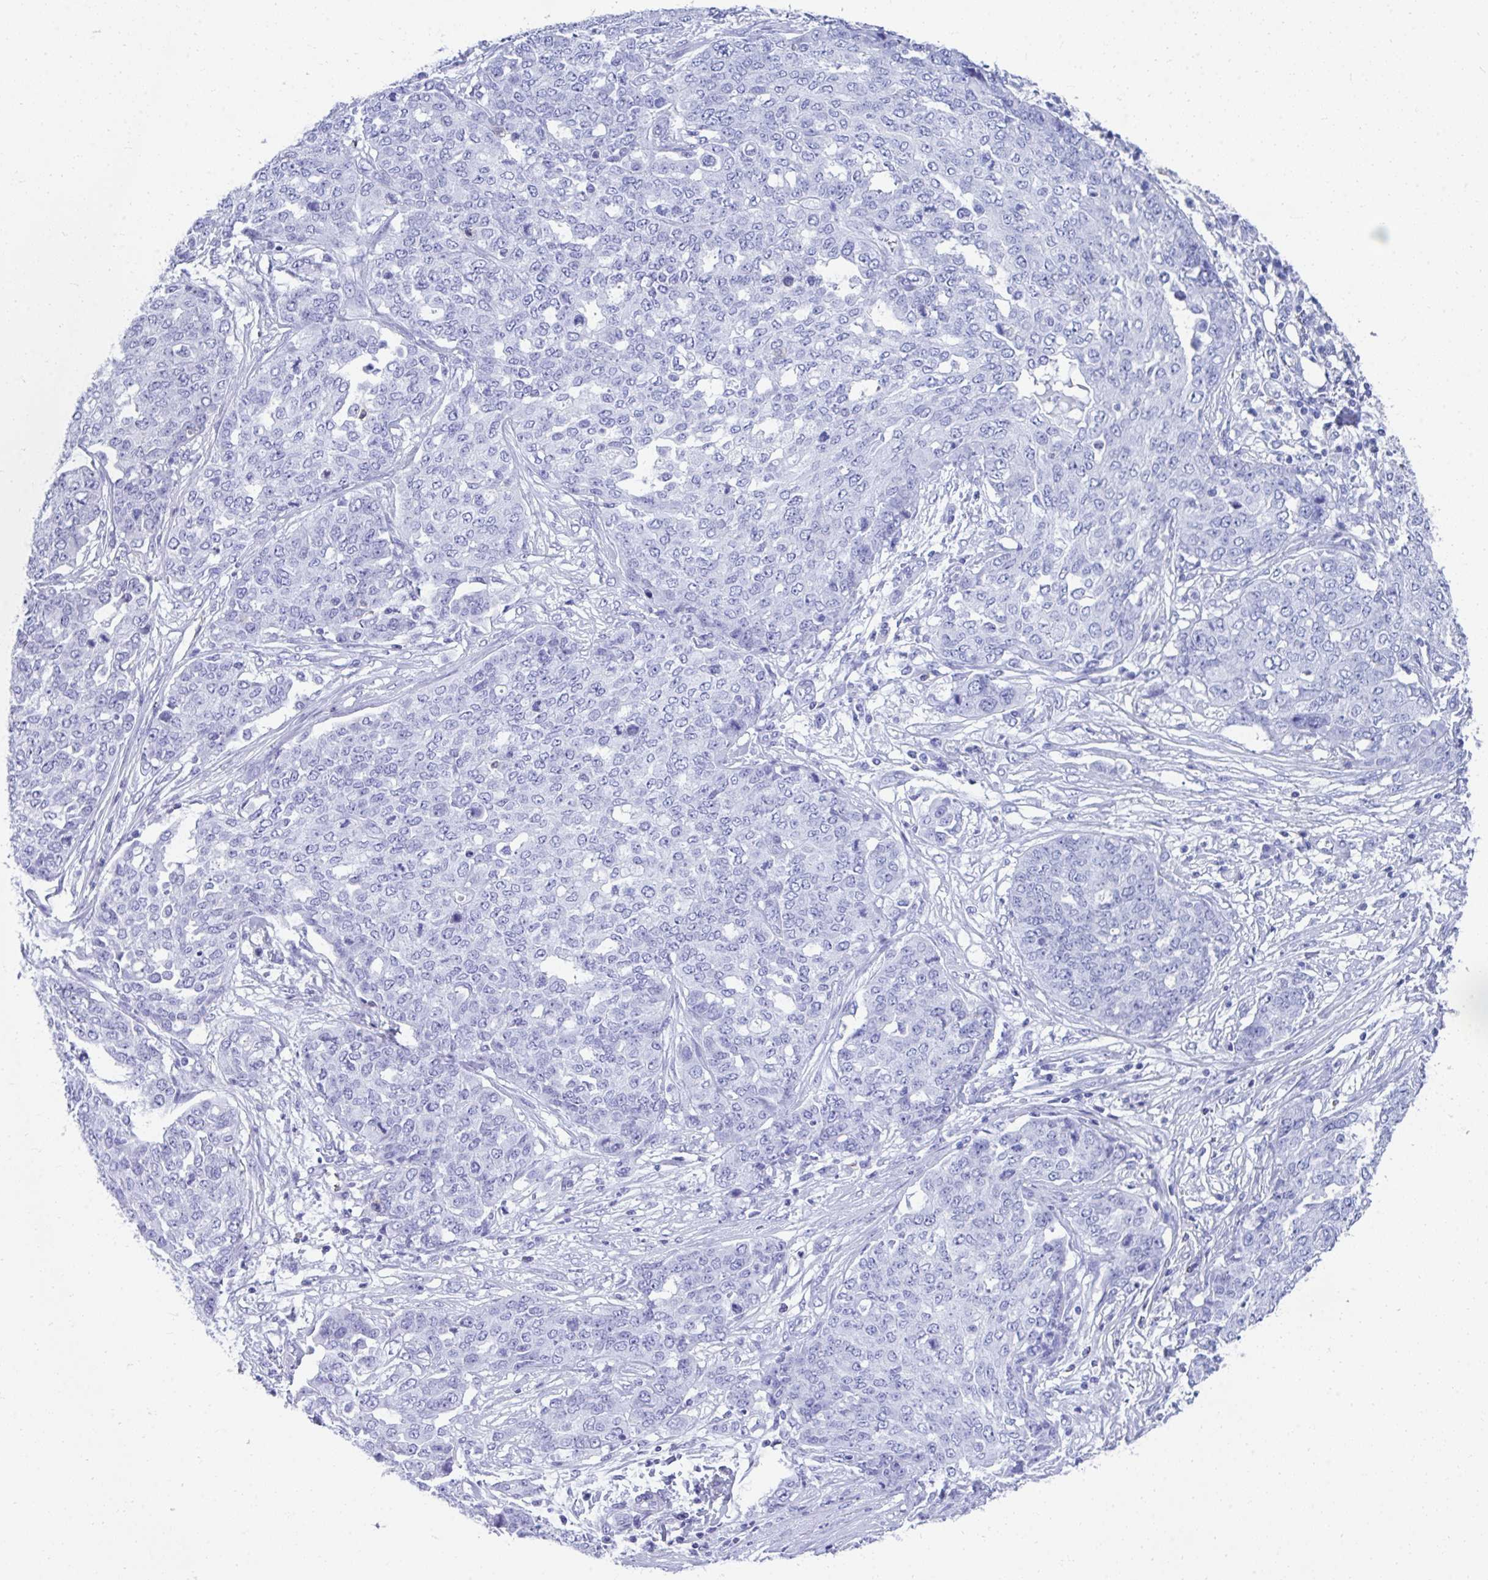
{"staining": {"intensity": "negative", "quantity": "none", "location": "none"}, "tissue": "ovarian cancer", "cell_type": "Tumor cells", "image_type": "cancer", "snomed": [{"axis": "morphology", "description": "Cystadenocarcinoma, serous, NOS"}, {"axis": "topography", "description": "Soft tissue"}, {"axis": "topography", "description": "Ovary"}], "caption": "This is an immunohistochemistry photomicrograph of ovarian cancer. There is no positivity in tumor cells.", "gene": "CD7", "patient": {"sex": "female", "age": 57}}